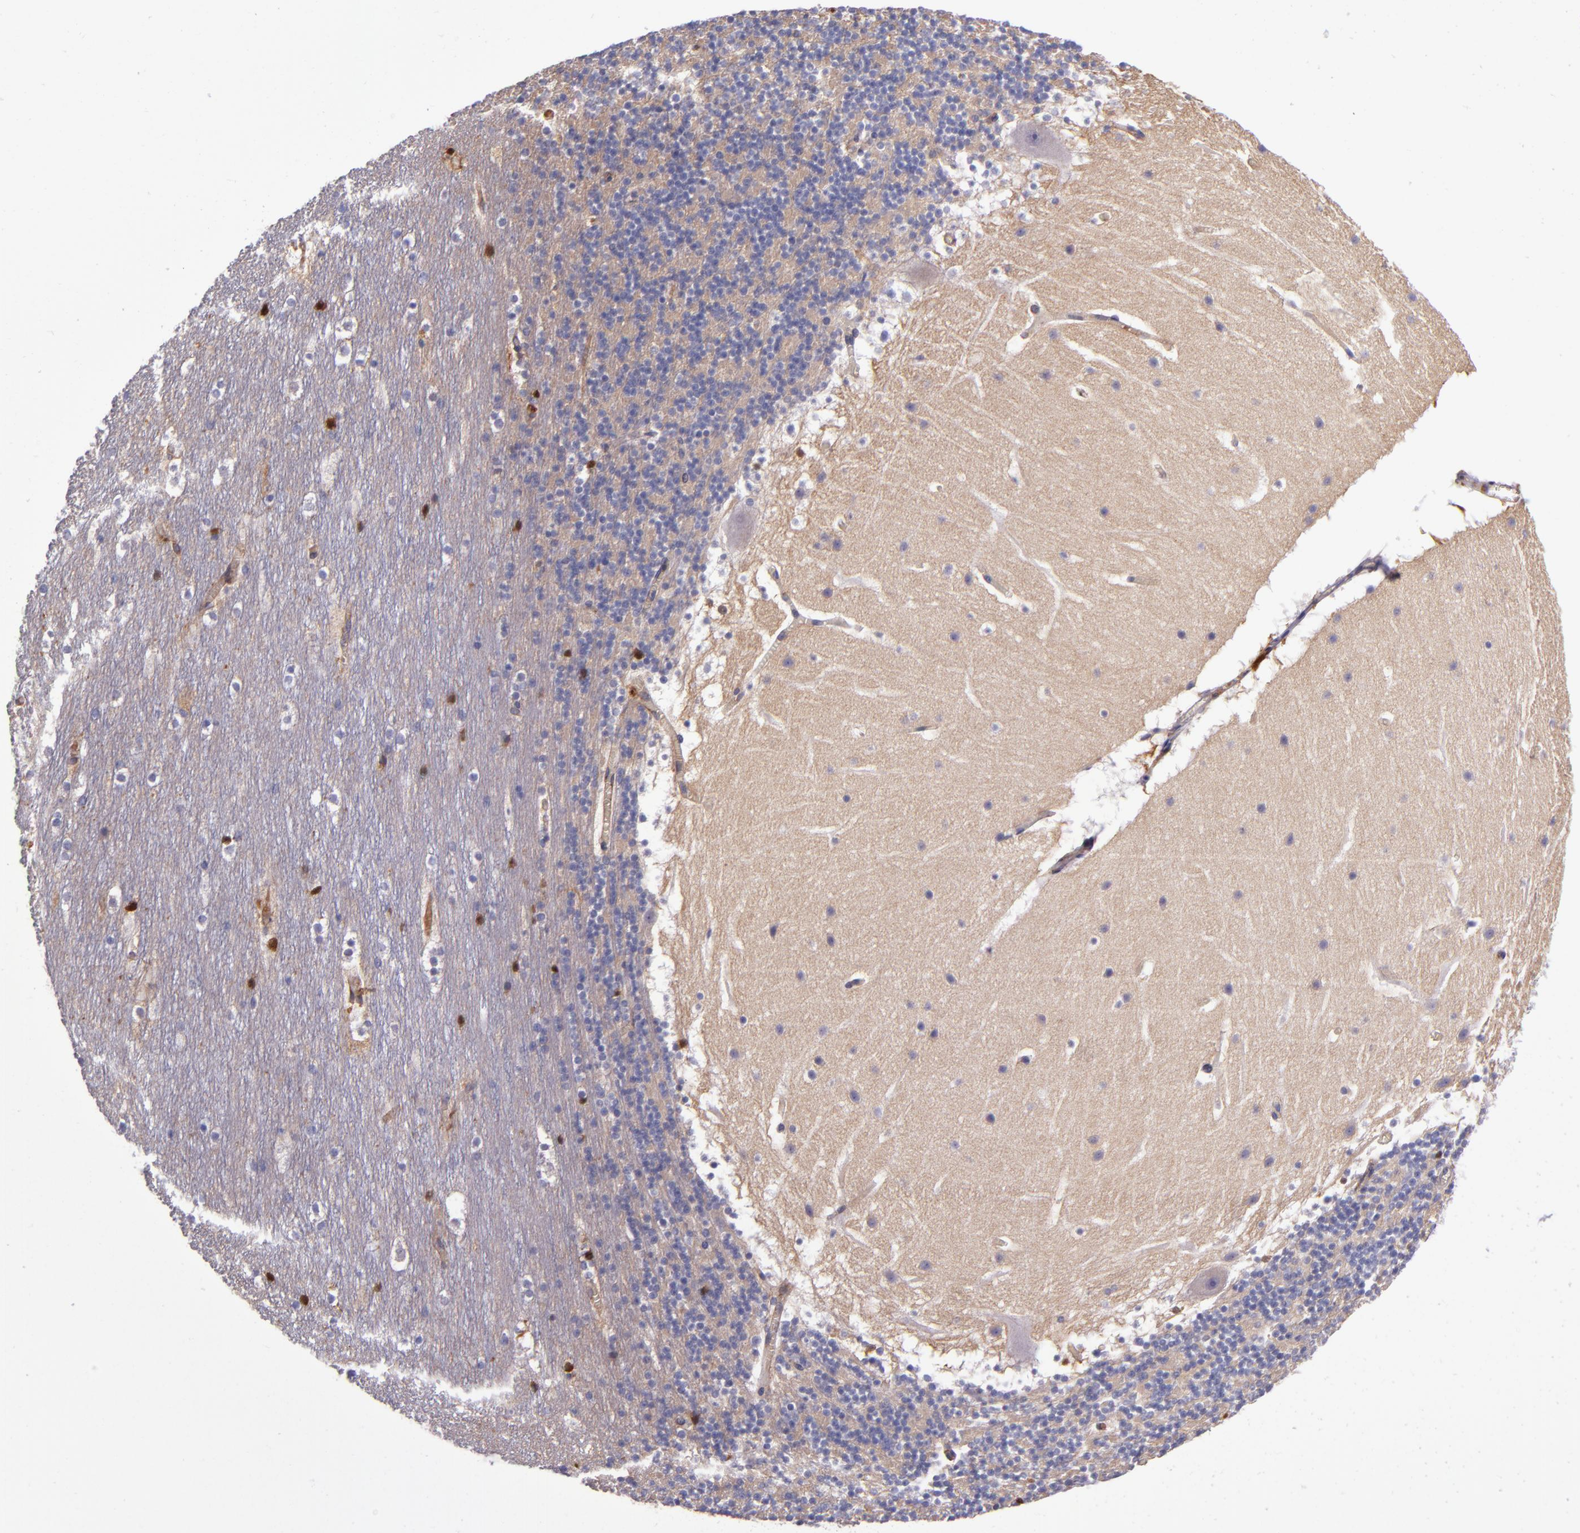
{"staining": {"intensity": "moderate", "quantity": "<25%", "location": "cytoplasmic/membranous"}, "tissue": "cerebellum", "cell_type": "Cells in granular layer", "image_type": "normal", "snomed": [{"axis": "morphology", "description": "Normal tissue, NOS"}, {"axis": "topography", "description": "Cerebellum"}], "caption": "Cells in granular layer show low levels of moderate cytoplasmic/membranous positivity in about <25% of cells in benign human cerebellum. (Brightfield microscopy of DAB IHC at high magnification).", "gene": "CLEC3B", "patient": {"sex": "male", "age": 45}}